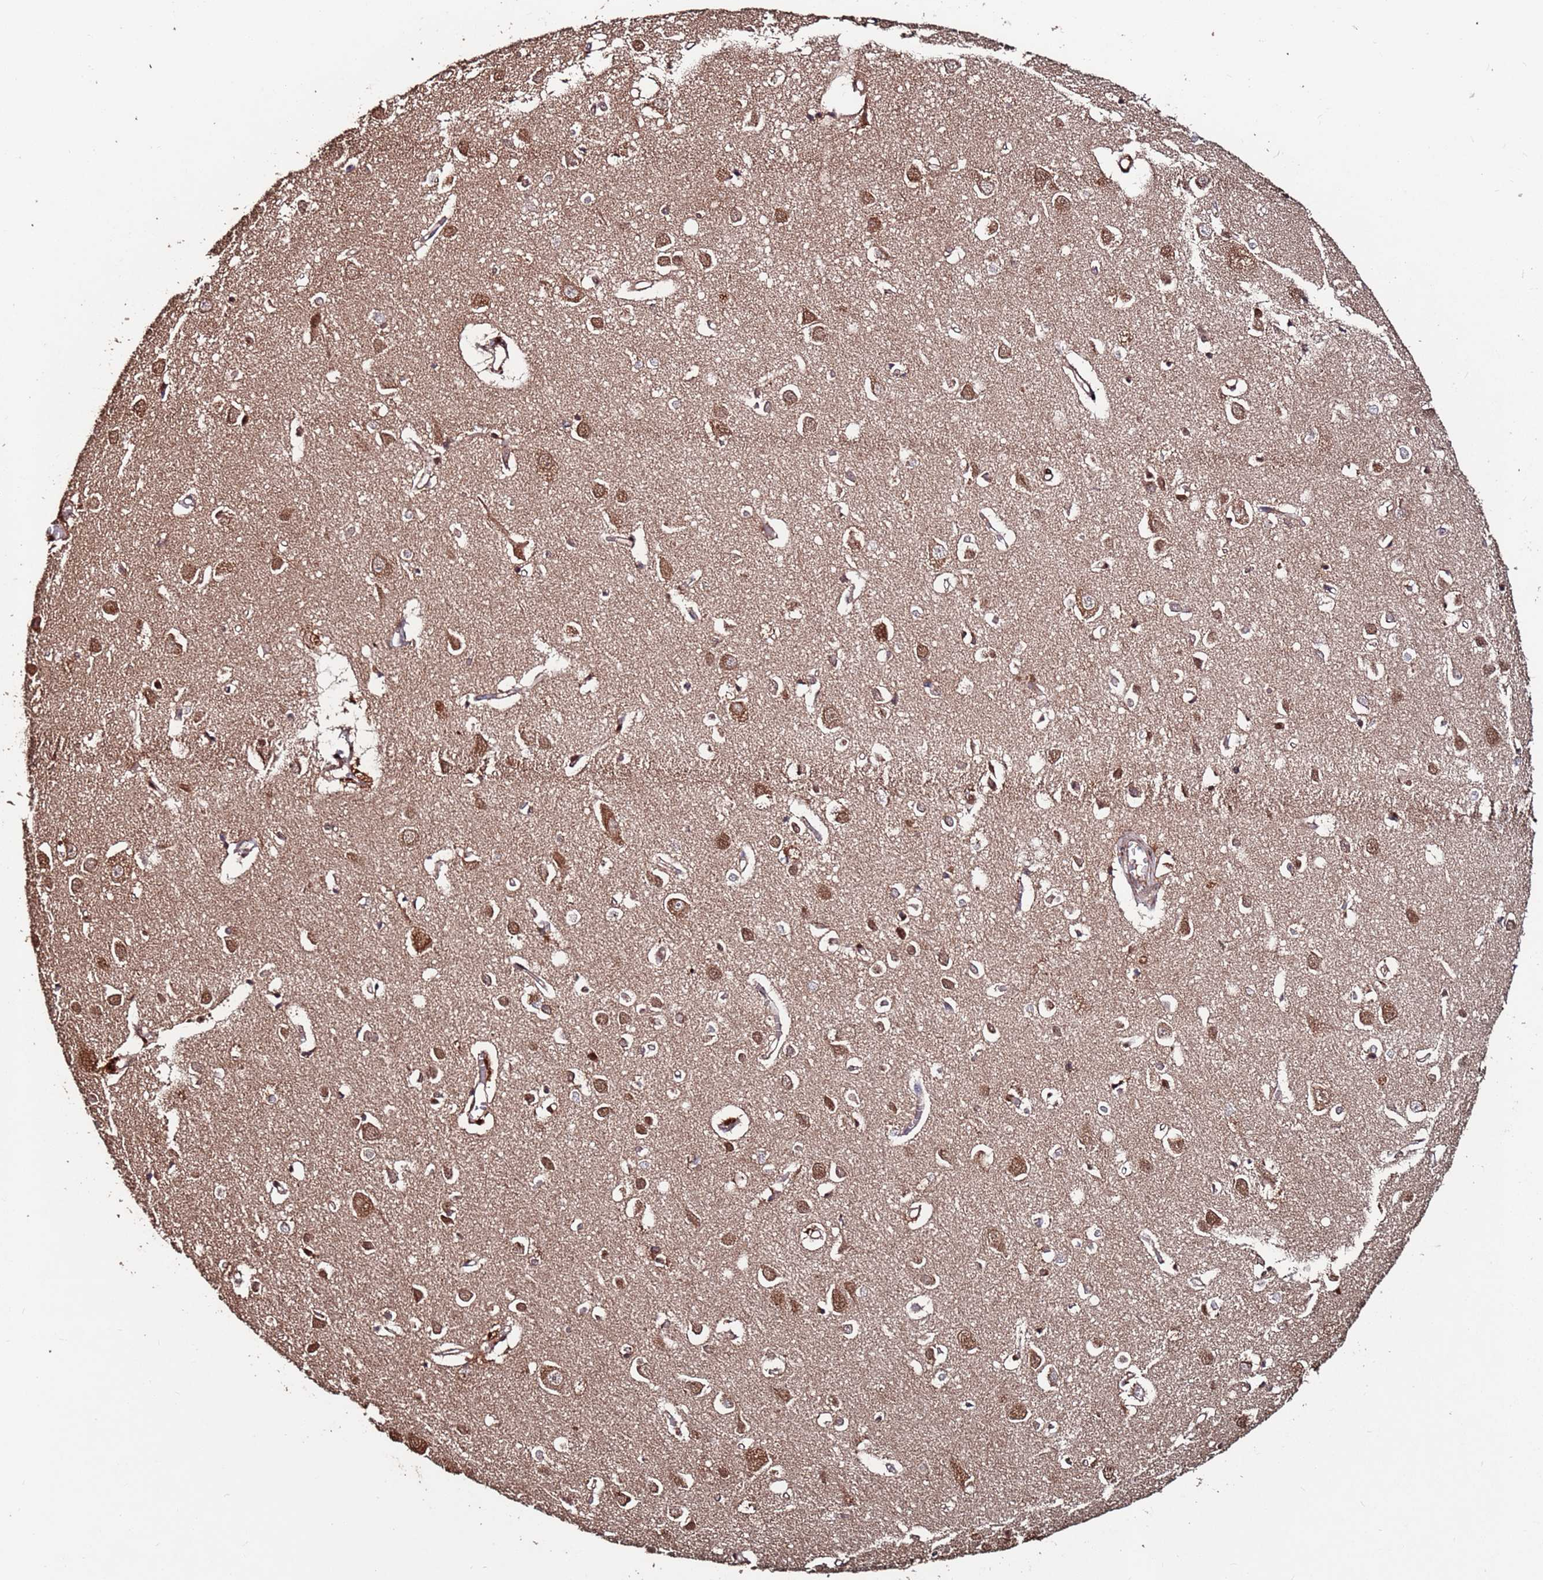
{"staining": {"intensity": "moderate", "quantity": "25%-75%", "location": "cytoplasmic/membranous,nuclear"}, "tissue": "cerebral cortex", "cell_type": "Endothelial cells", "image_type": "normal", "snomed": [{"axis": "morphology", "description": "Normal tissue, NOS"}, {"axis": "topography", "description": "Cerebral cortex"}], "caption": "Immunohistochemical staining of unremarkable human cerebral cortex shows 25%-75% levels of moderate cytoplasmic/membranous,nuclear protein staining in approximately 25%-75% of endothelial cells.", "gene": "PRR7", "patient": {"sex": "female", "age": 64}}